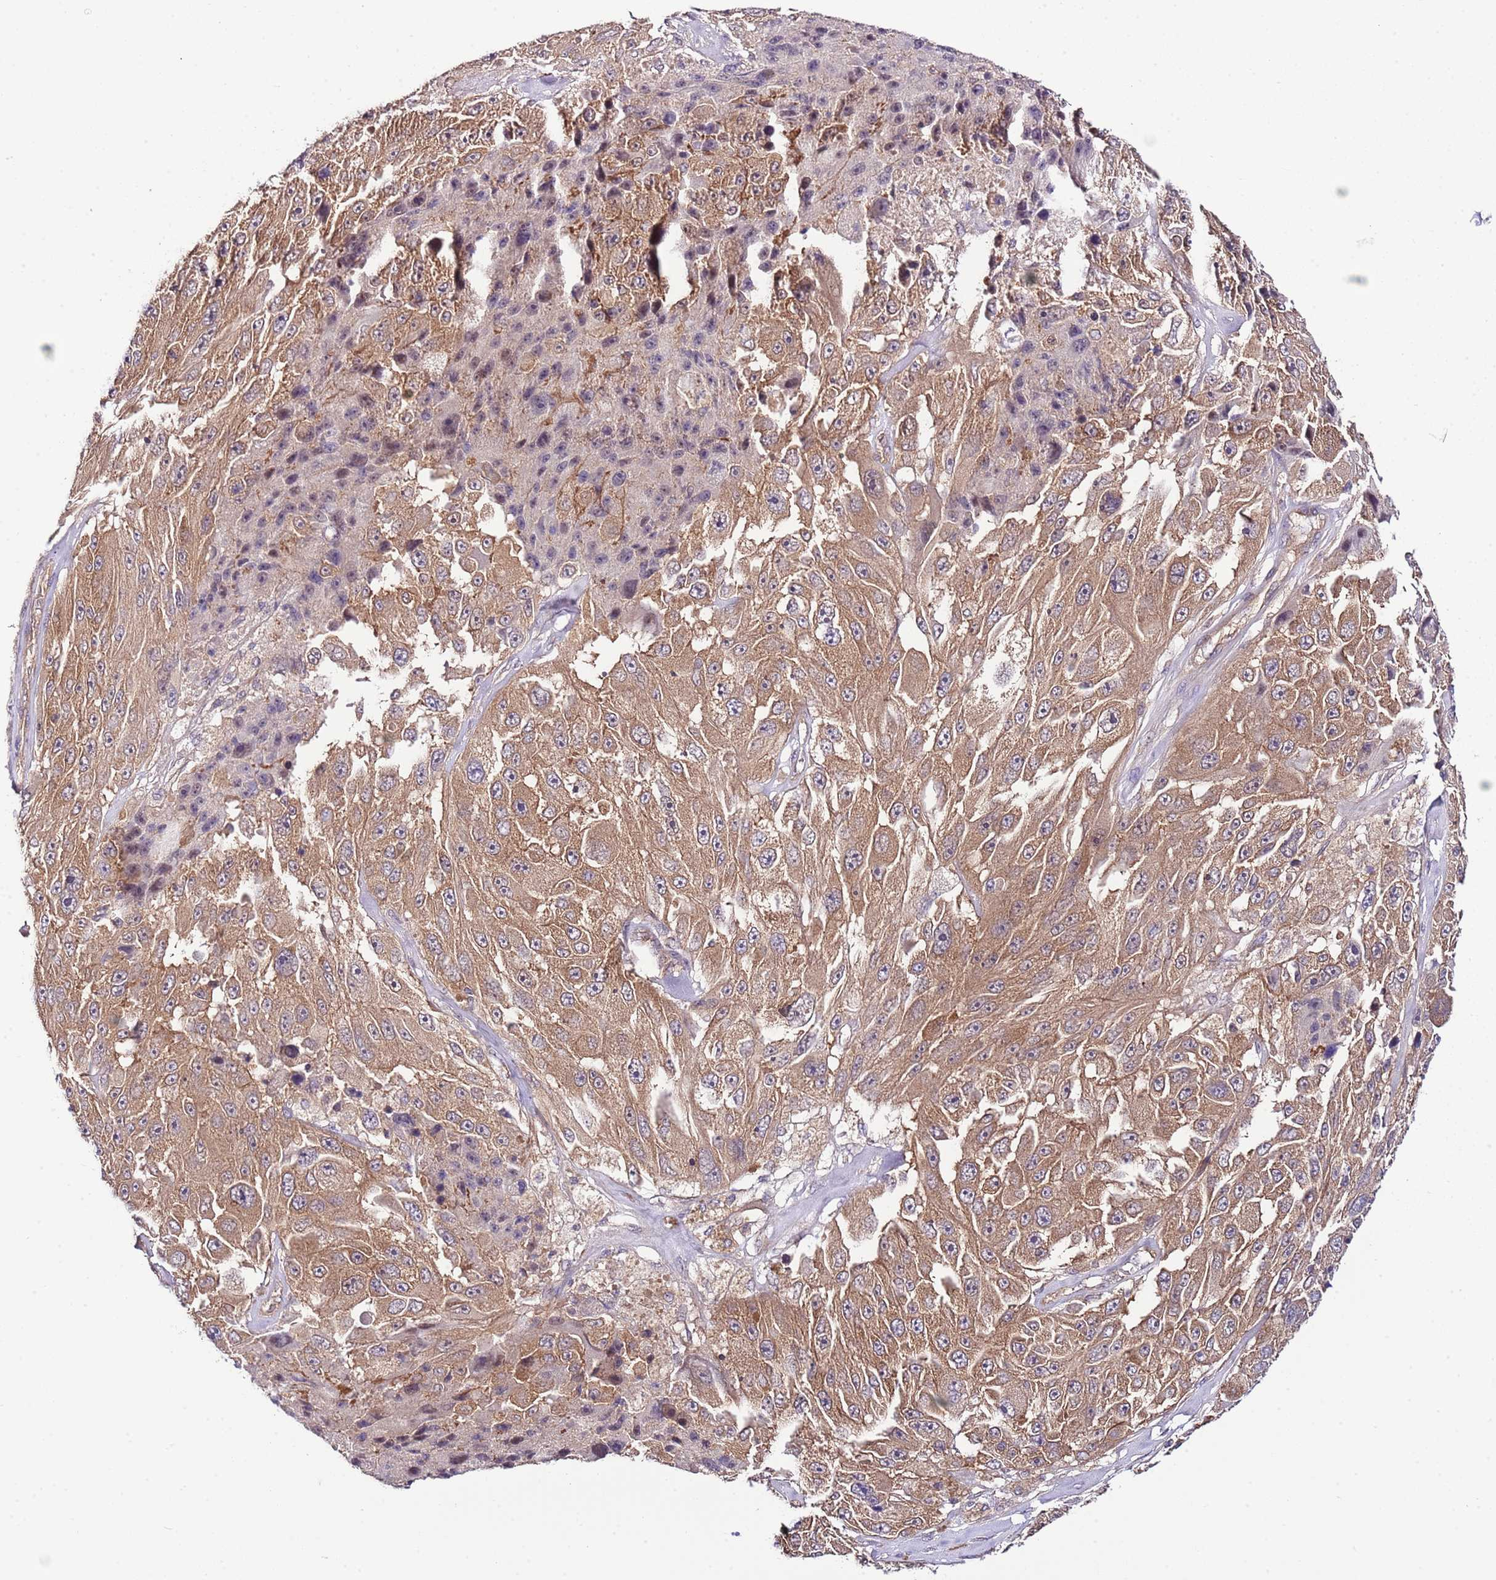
{"staining": {"intensity": "moderate", "quantity": ">75%", "location": "cytoplasmic/membranous"}, "tissue": "melanoma", "cell_type": "Tumor cells", "image_type": "cancer", "snomed": [{"axis": "morphology", "description": "Malignant melanoma, Metastatic site"}, {"axis": "topography", "description": "Lymph node"}], "caption": "A high-resolution histopathology image shows immunohistochemistry staining of melanoma, which exhibits moderate cytoplasmic/membranous expression in approximately >75% of tumor cells.", "gene": "DONSON", "patient": {"sex": "male", "age": 62}}